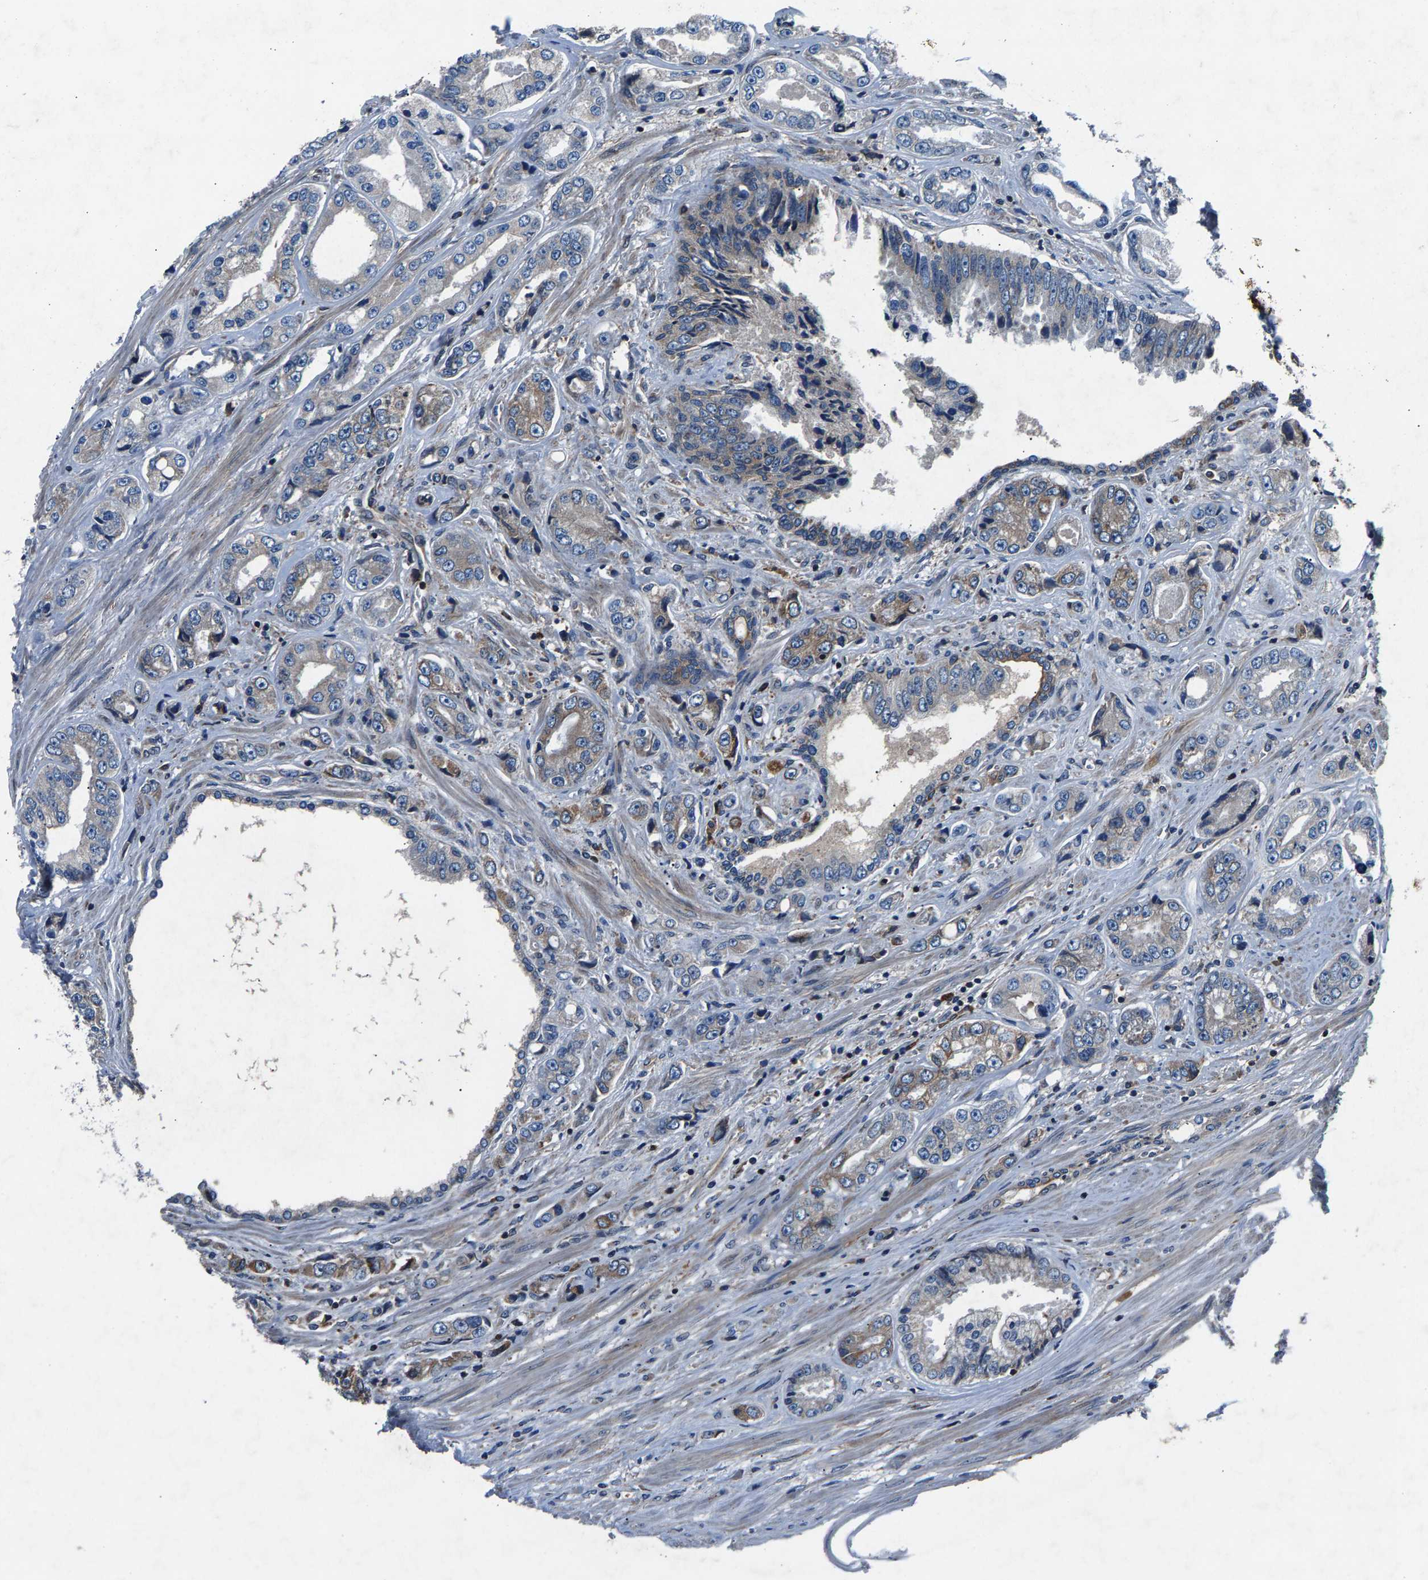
{"staining": {"intensity": "negative", "quantity": "none", "location": "none"}, "tissue": "prostate cancer", "cell_type": "Tumor cells", "image_type": "cancer", "snomed": [{"axis": "morphology", "description": "Adenocarcinoma, High grade"}, {"axis": "topography", "description": "Prostate"}], "caption": "IHC image of neoplastic tissue: adenocarcinoma (high-grade) (prostate) stained with DAB (3,3'-diaminobenzidine) shows no significant protein staining in tumor cells.", "gene": "LPCAT1", "patient": {"sex": "male", "age": 61}}